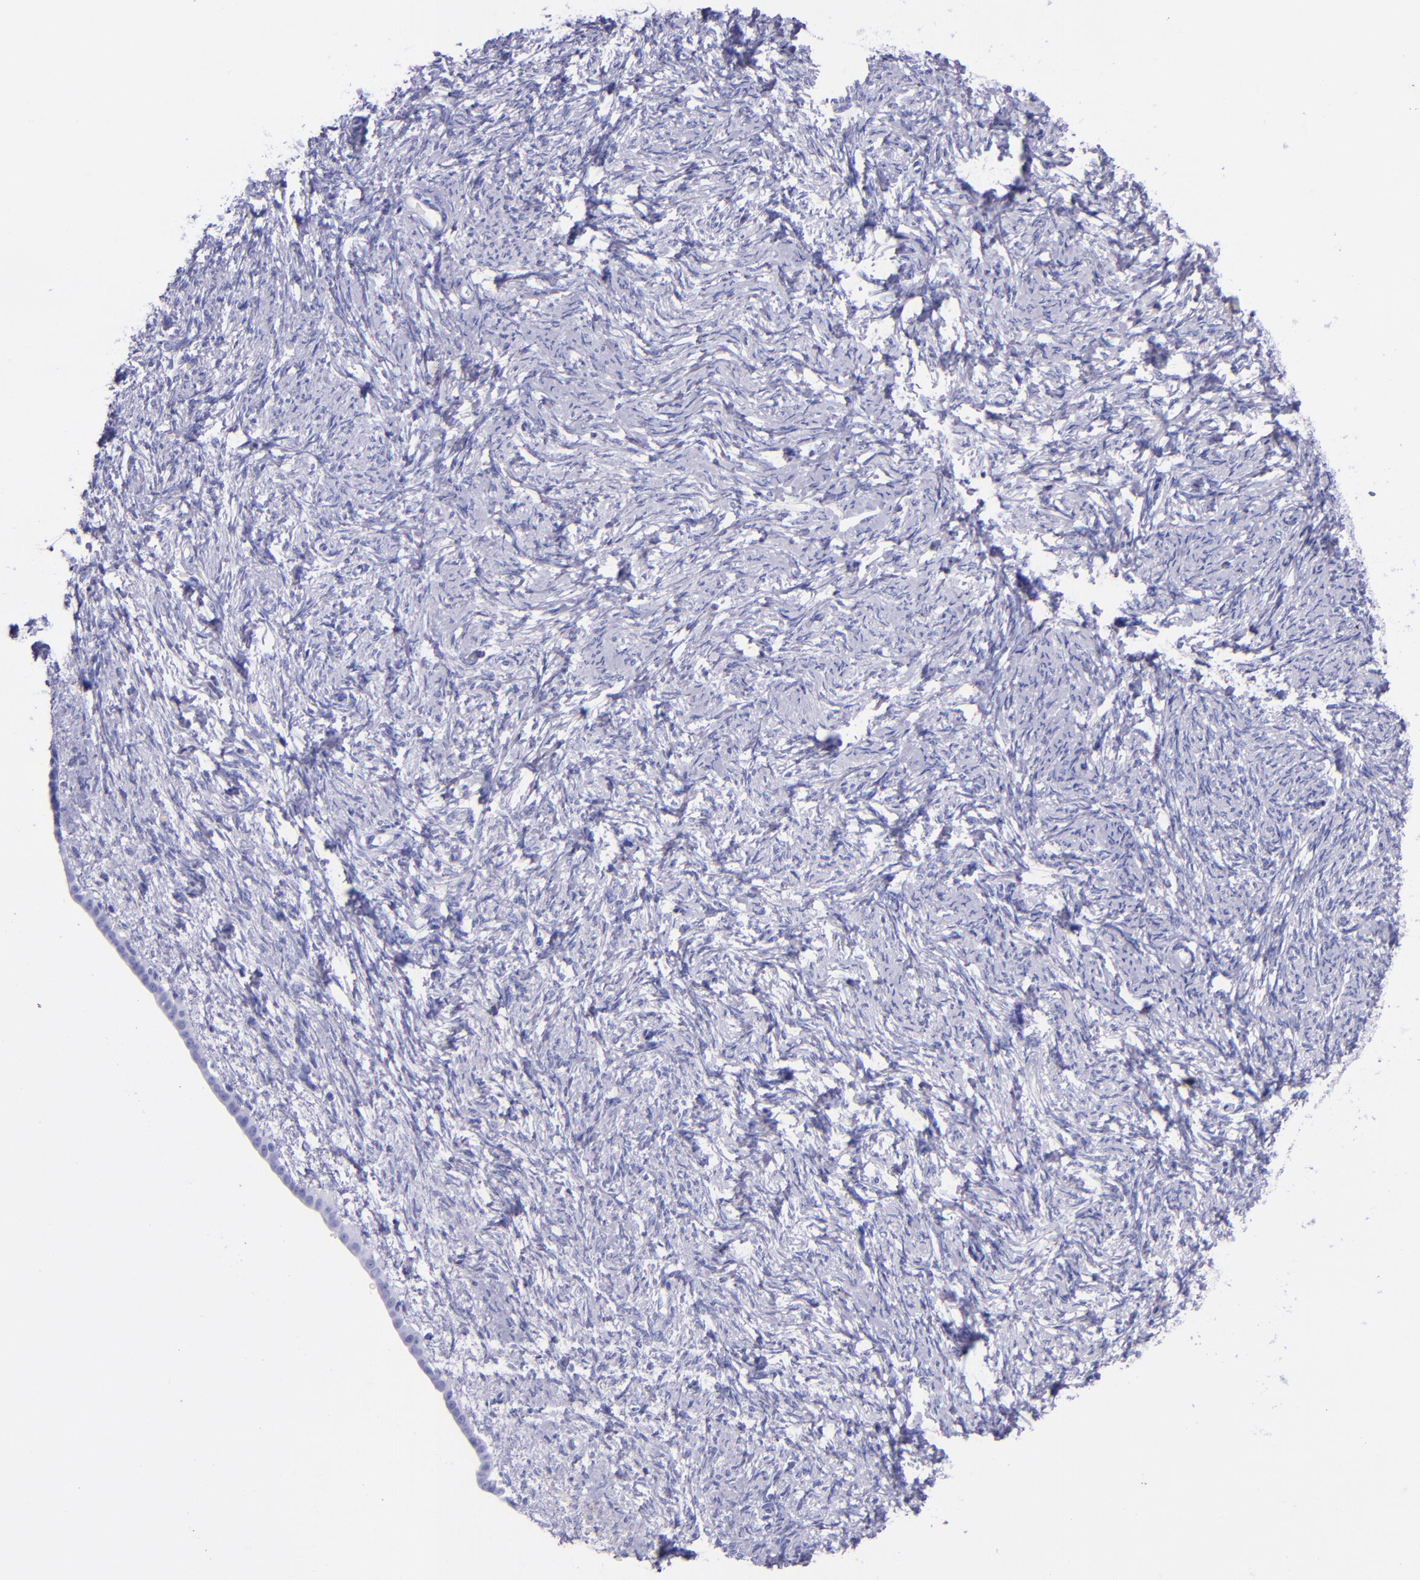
{"staining": {"intensity": "negative", "quantity": "none", "location": "none"}, "tissue": "ovarian cancer", "cell_type": "Tumor cells", "image_type": "cancer", "snomed": [{"axis": "morphology", "description": "Normal tissue, NOS"}, {"axis": "morphology", "description": "Cystadenocarcinoma, serous, NOS"}, {"axis": "topography", "description": "Ovary"}], "caption": "IHC of human serous cystadenocarcinoma (ovarian) demonstrates no positivity in tumor cells.", "gene": "MBP", "patient": {"sex": "female", "age": 62}}